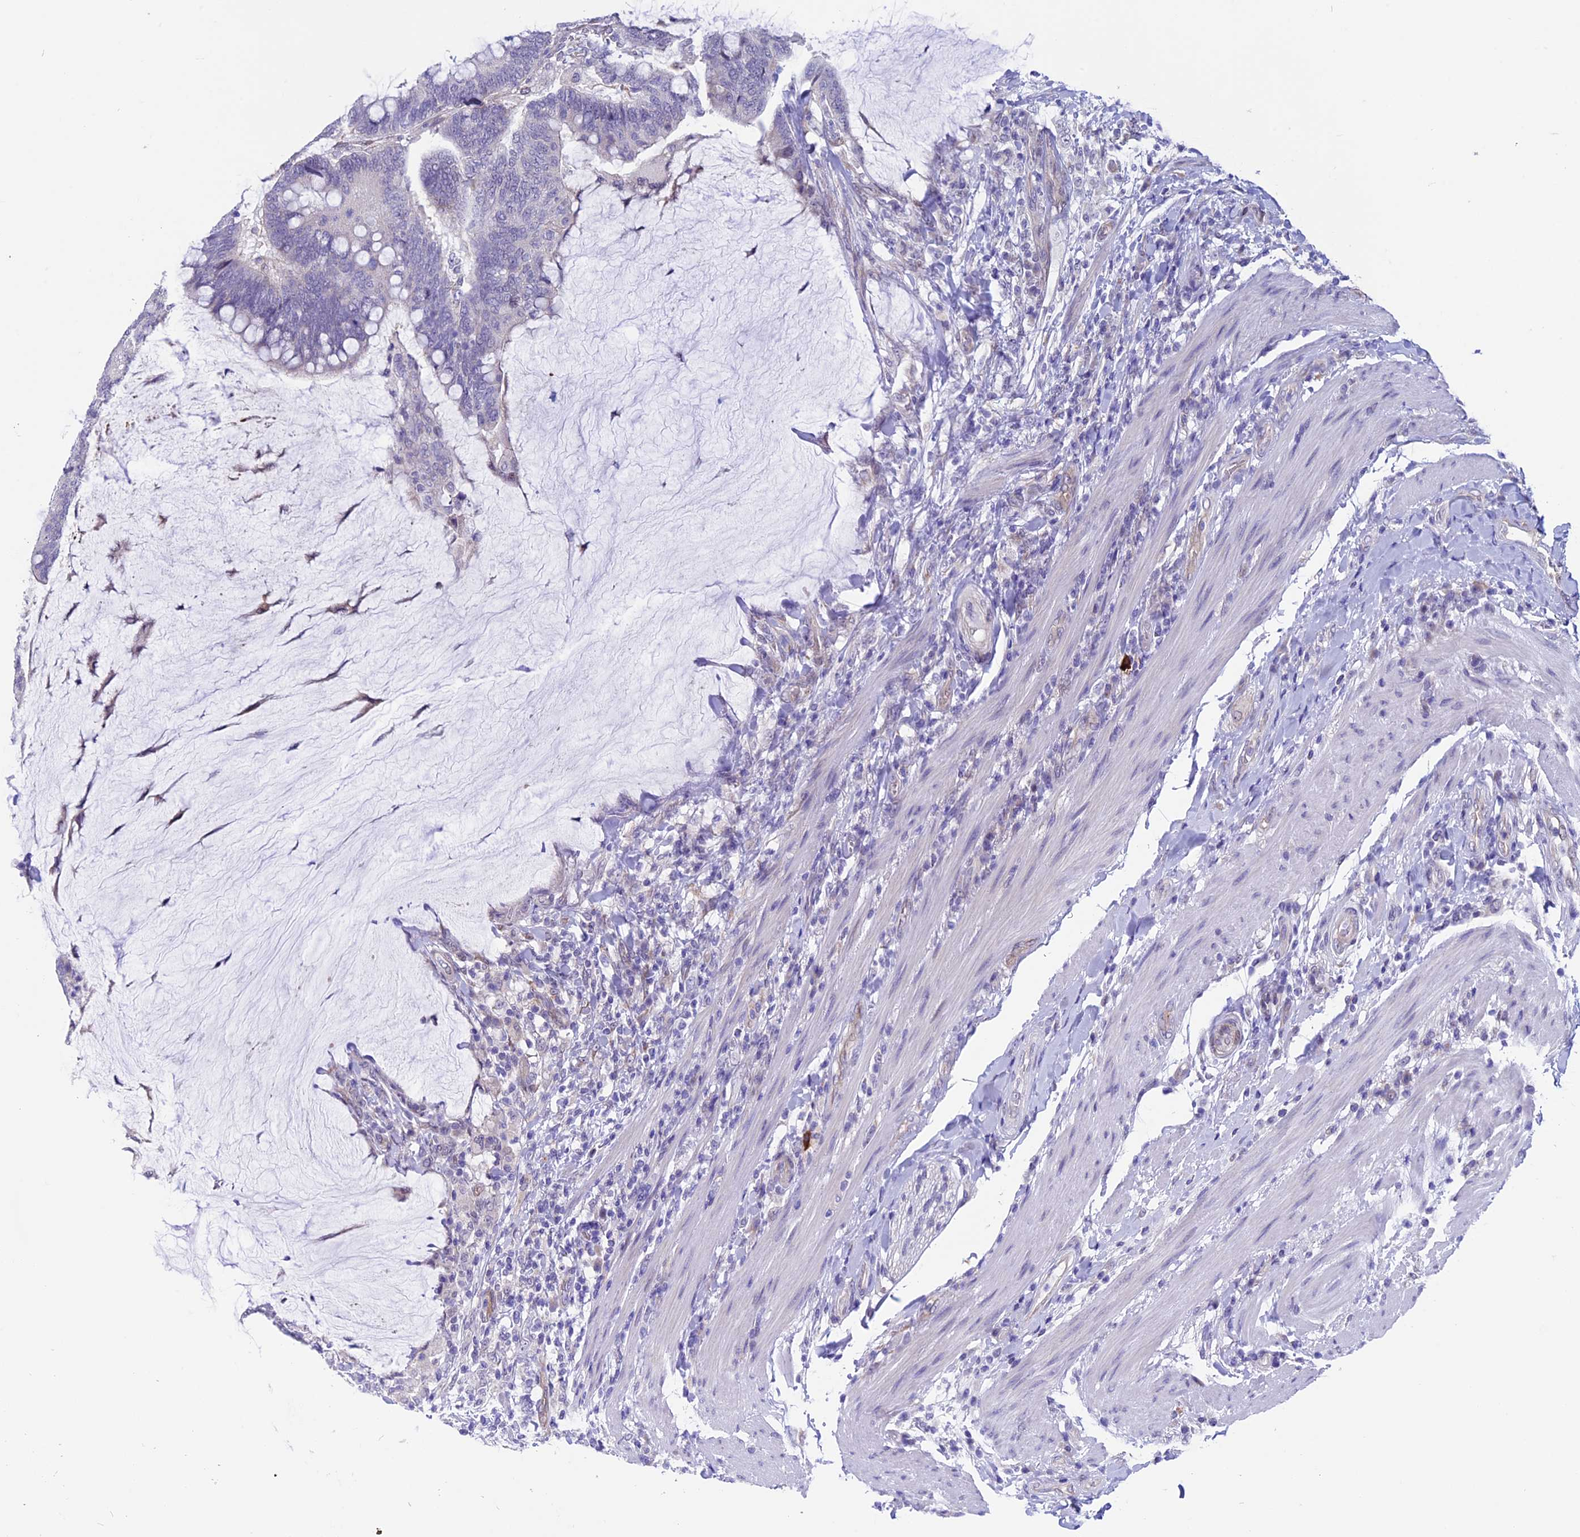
{"staining": {"intensity": "negative", "quantity": "none", "location": "none"}, "tissue": "colorectal cancer", "cell_type": "Tumor cells", "image_type": "cancer", "snomed": [{"axis": "morphology", "description": "Adenocarcinoma, NOS"}, {"axis": "topography", "description": "Colon"}], "caption": "The micrograph displays no staining of tumor cells in colorectal cancer.", "gene": "TMEM171", "patient": {"sex": "female", "age": 66}}